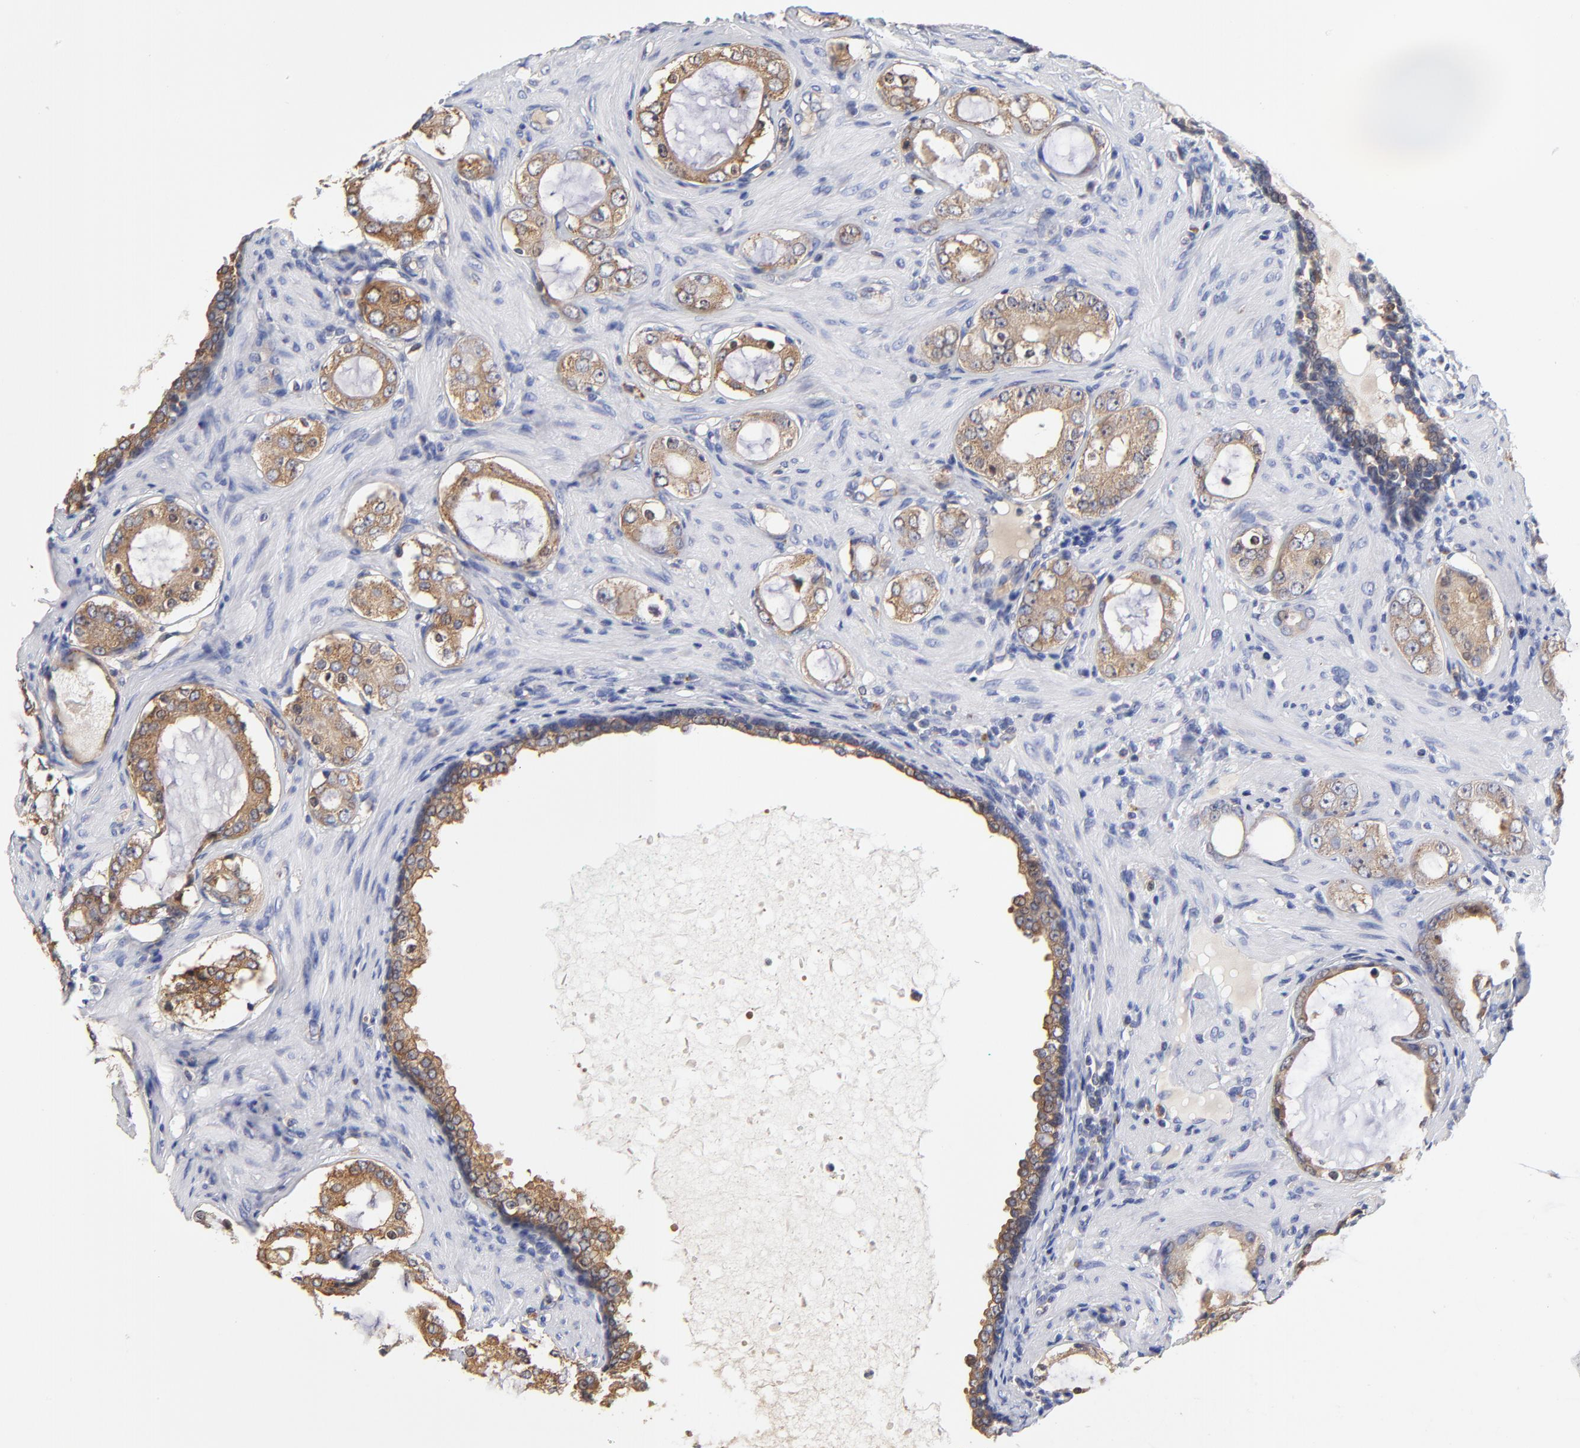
{"staining": {"intensity": "moderate", "quantity": ">75%", "location": "cytoplasmic/membranous"}, "tissue": "prostate cancer", "cell_type": "Tumor cells", "image_type": "cancer", "snomed": [{"axis": "morphology", "description": "Adenocarcinoma, Medium grade"}, {"axis": "topography", "description": "Prostate"}], "caption": "Human prostate adenocarcinoma (medium-grade) stained for a protein (brown) demonstrates moderate cytoplasmic/membranous positive positivity in approximately >75% of tumor cells.", "gene": "FBXL2", "patient": {"sex": "male", "age": 73}}